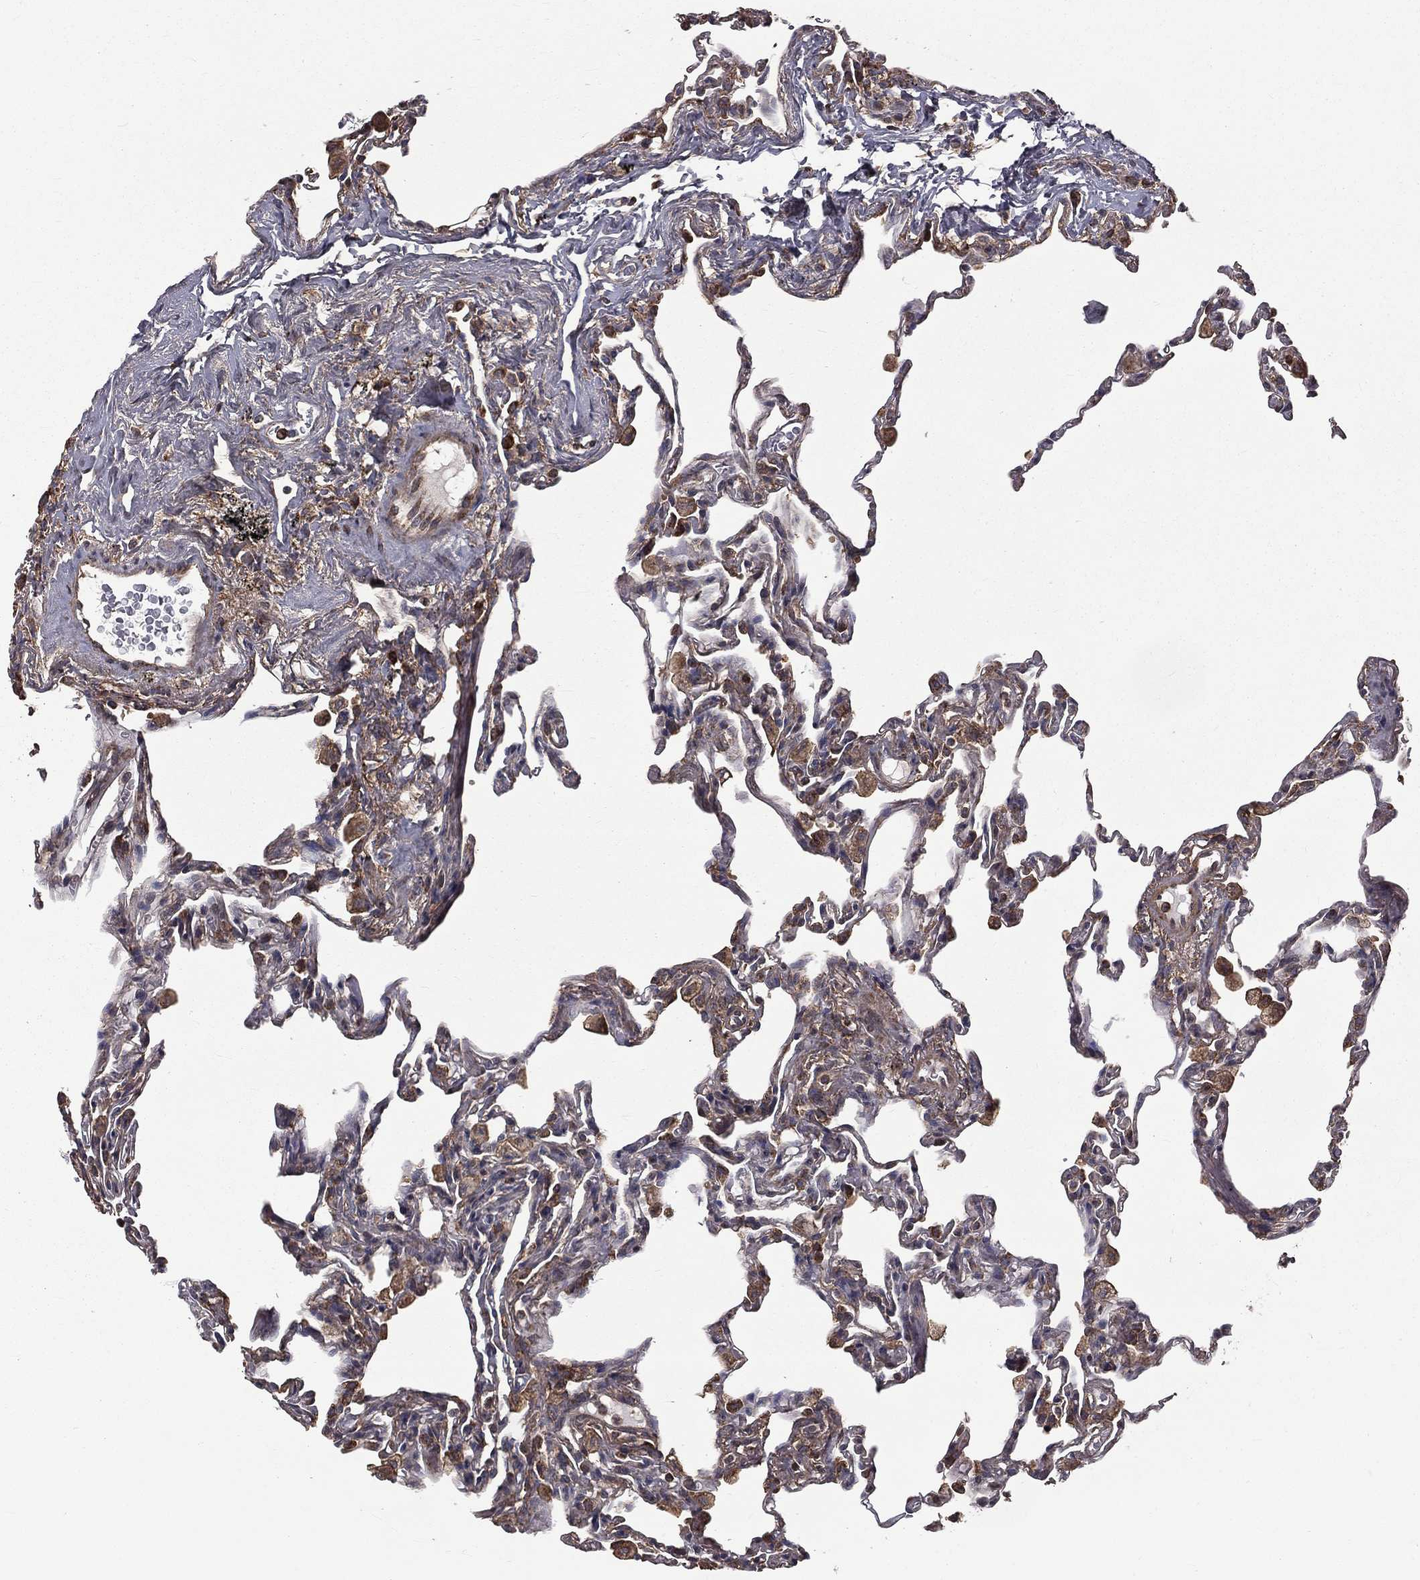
{"staining": {"intensity": "weak", "quantity": ">75%", "location": "cytoplasmic/membranous"}, "tissue": "lung", "cell_type": "Alveolar cells", "image_type": "normal", "snomed": [{"axis": "morphology", "description": "Normal tissue, NOS"}, {"axis": "topography", "description": "Lung"}], "caption": "Immunohistochemical staining of unremarkable human lung demonstrates >75% levels of weak cytoplasmic/membranous protein expression in approximately >75% of alveolar cells.", "gene": "OLFML1", "patient": {"sex": "female", "age": 57}}